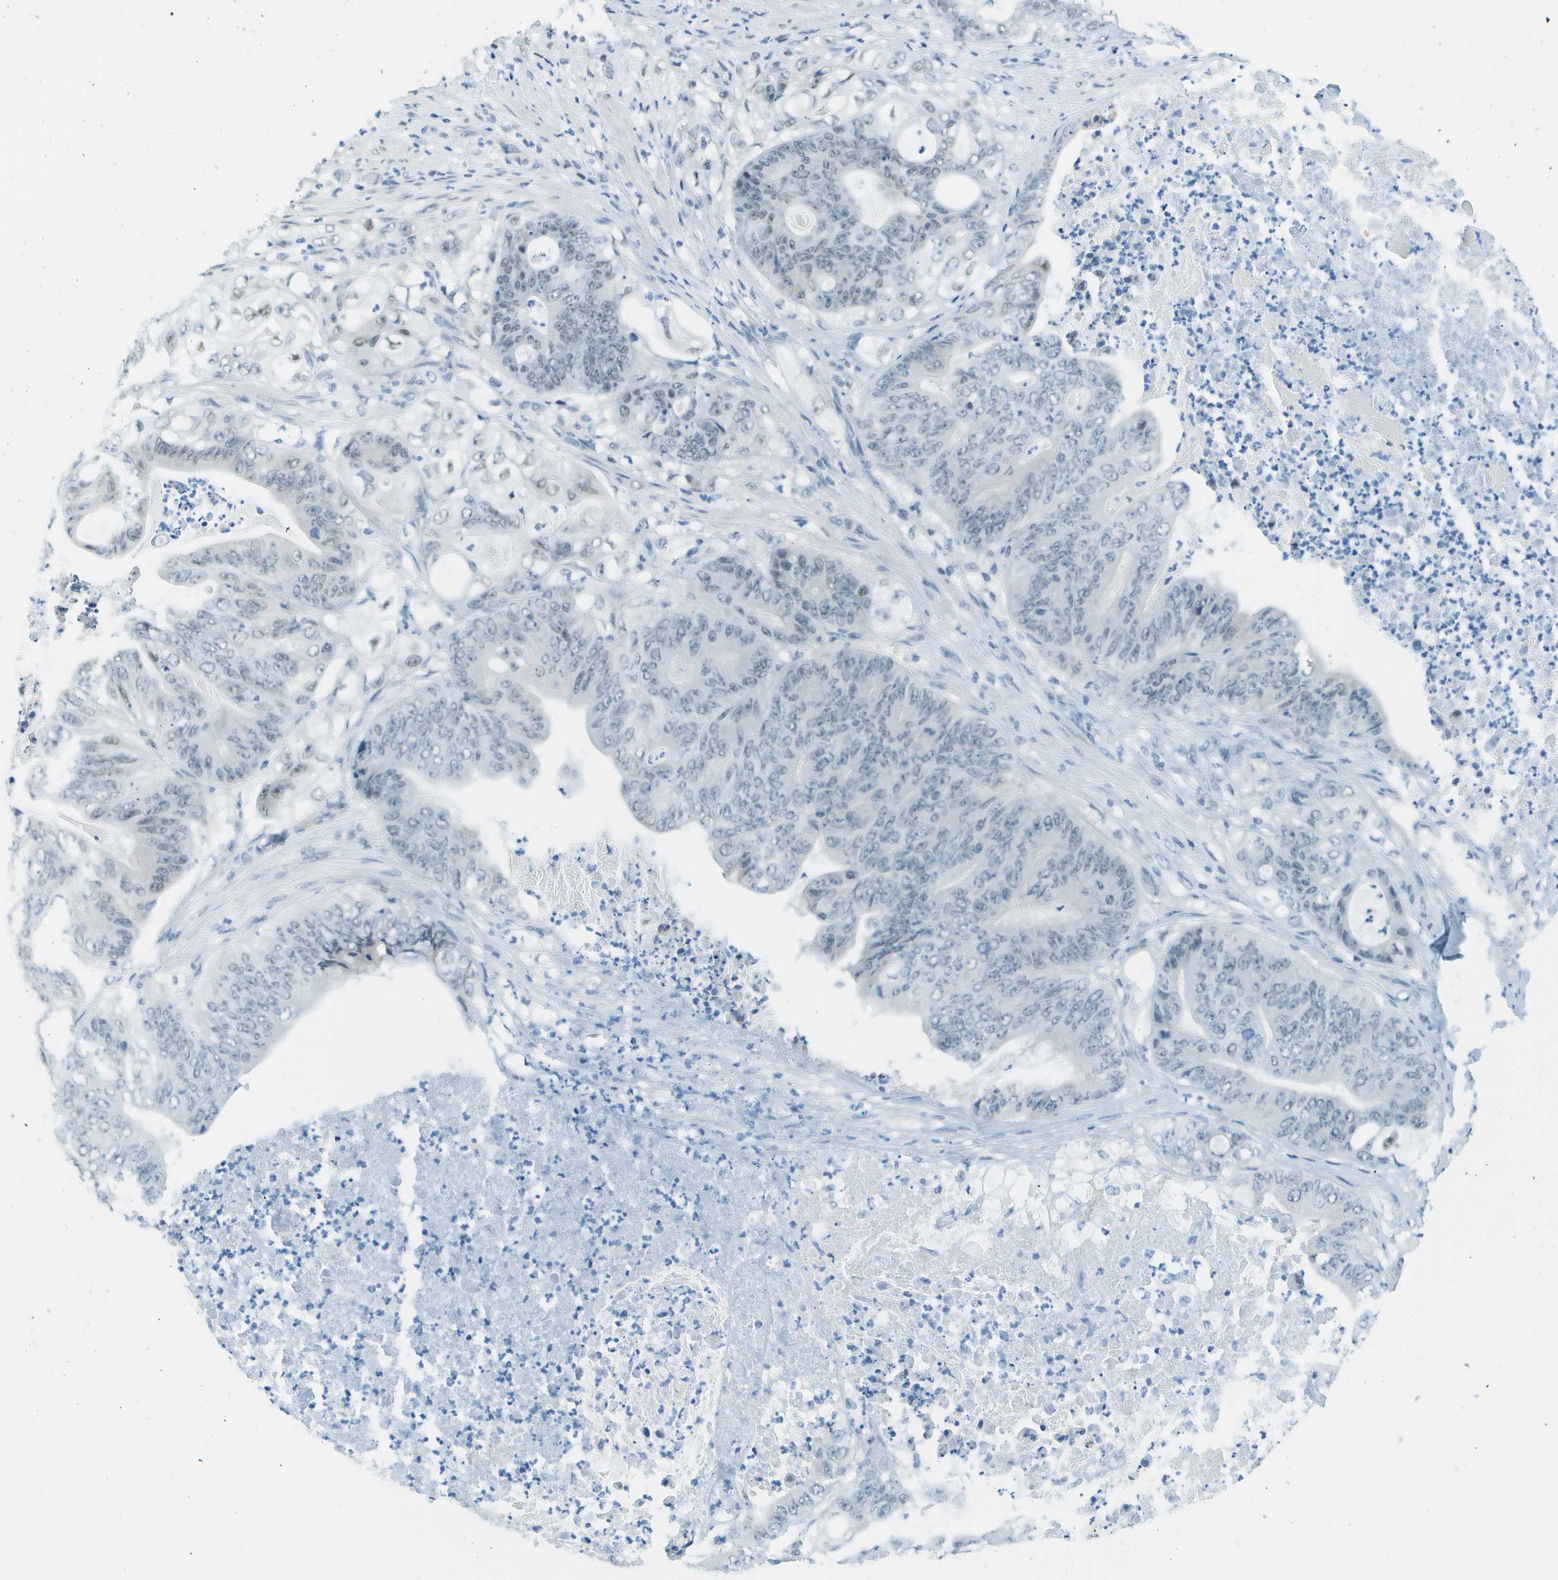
{"staining": {"intensity": "negative", "quantity": "none", "location": "none"}, "tissue": "stomach cancer", "cell_type": "Tumor cells", "image_type": "cancer", "snomed": [{"axis": "morphology", "description": "Adenocarcinoma, NOS"}, {"axis": "topography", "description": "Stomach"}], "caption": "Human adenocarcinoma (stomach) stained for a protein using immunohistochemistry (IHC) exhibits no expression in tumor cells.", "gene": "NEK11", "patient": {"sex": "female", "age": 73}}